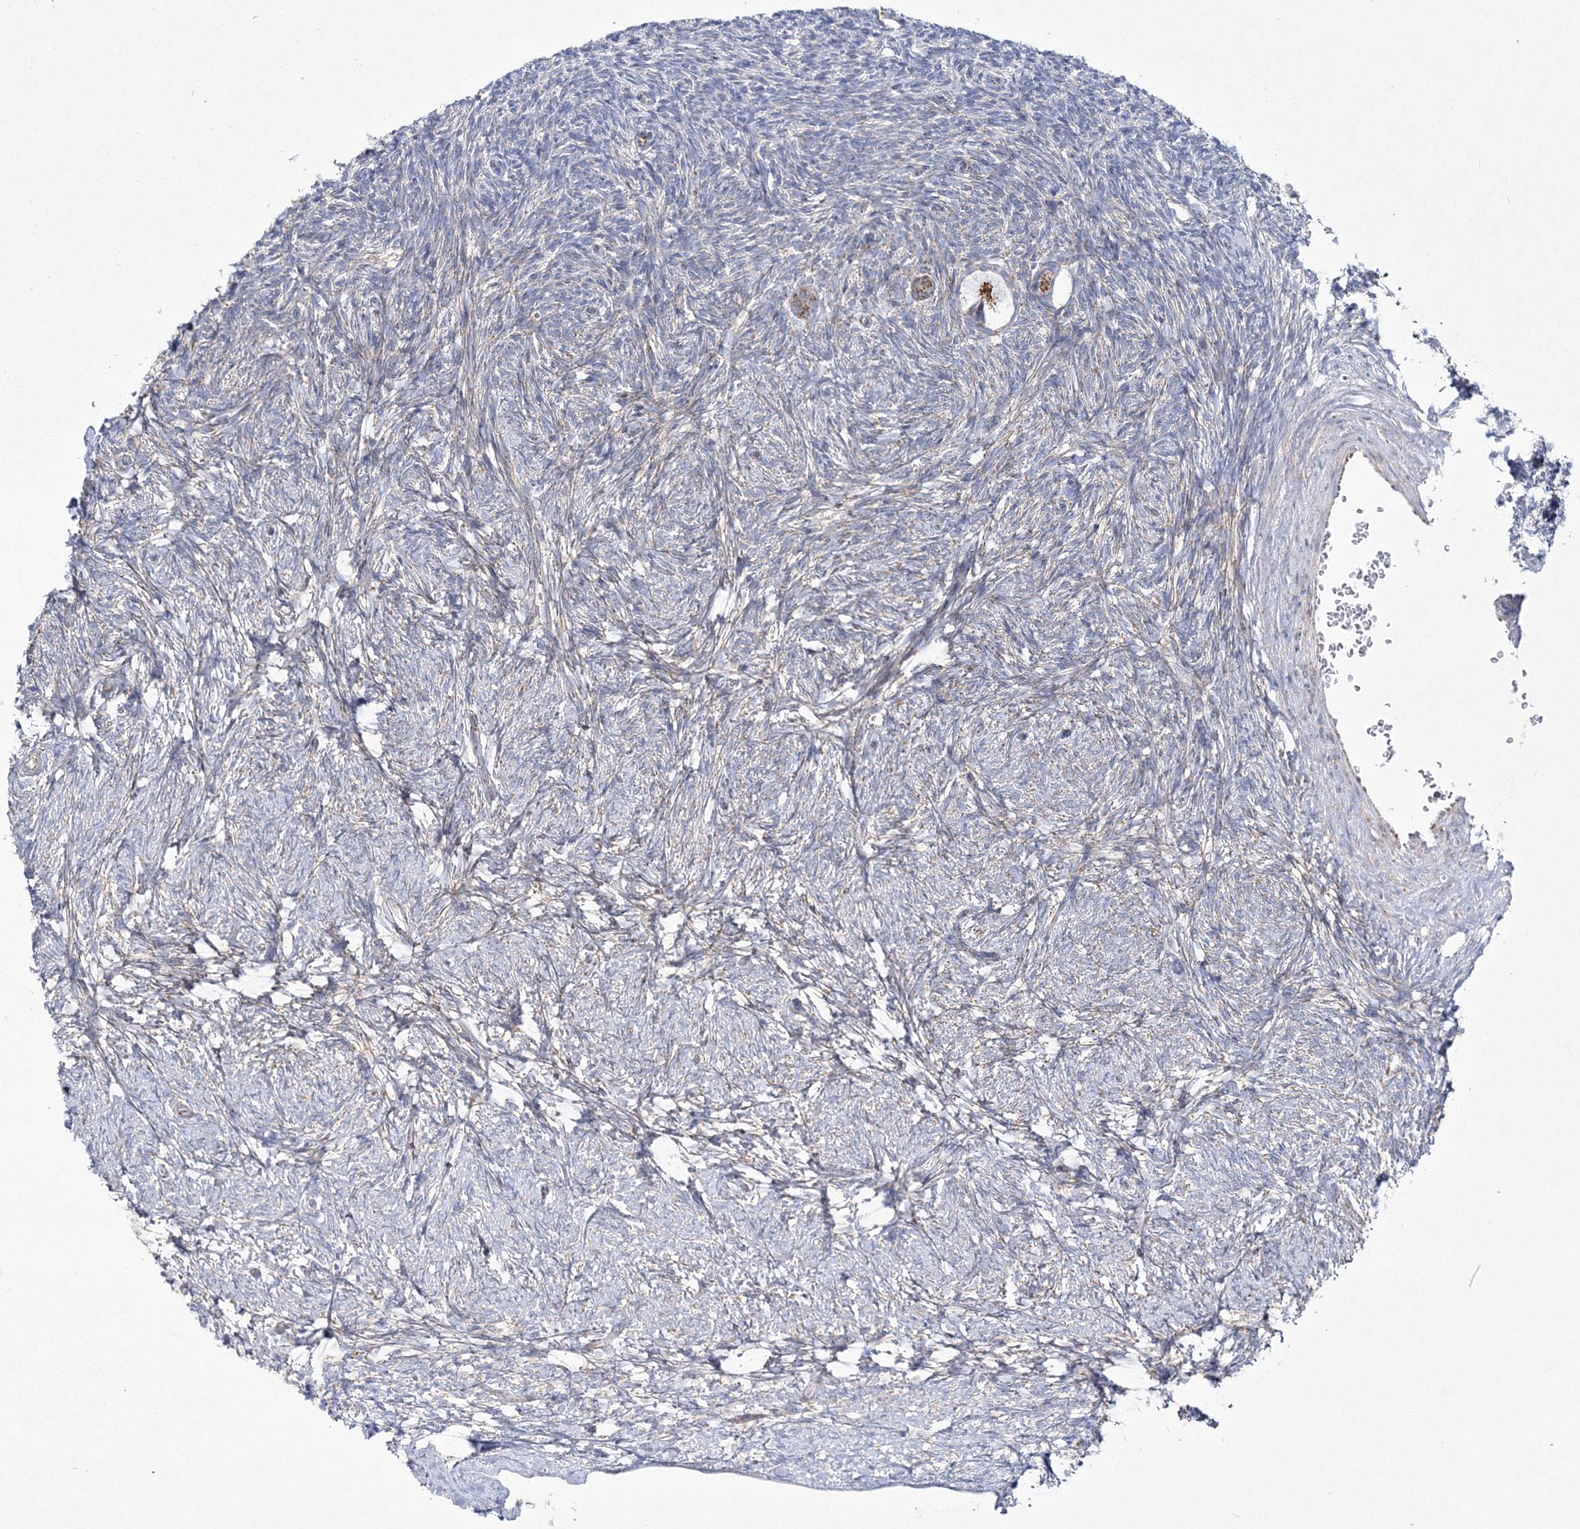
{"staining": {"intensity": "strong", "quantity": ">75%", "location": "cytoplasmic/membranous"}, "tissue": "ovary", "cell_type": "Follicle cells", "image_type": "normal", "snomed": [{"axis": "morphology", "description": "Normal tissue, NOS"}, {"axis": "topography", "description": "Ovary"}], "caption": "Immunohistochemical staining of unremarkable ovary shows >75% levels of strong cytoplasmic/membranous protein expression in approximately >75% of follicle cells.", "gene": "HIBCH", "patient": {"sex": "female", "age": 34}}